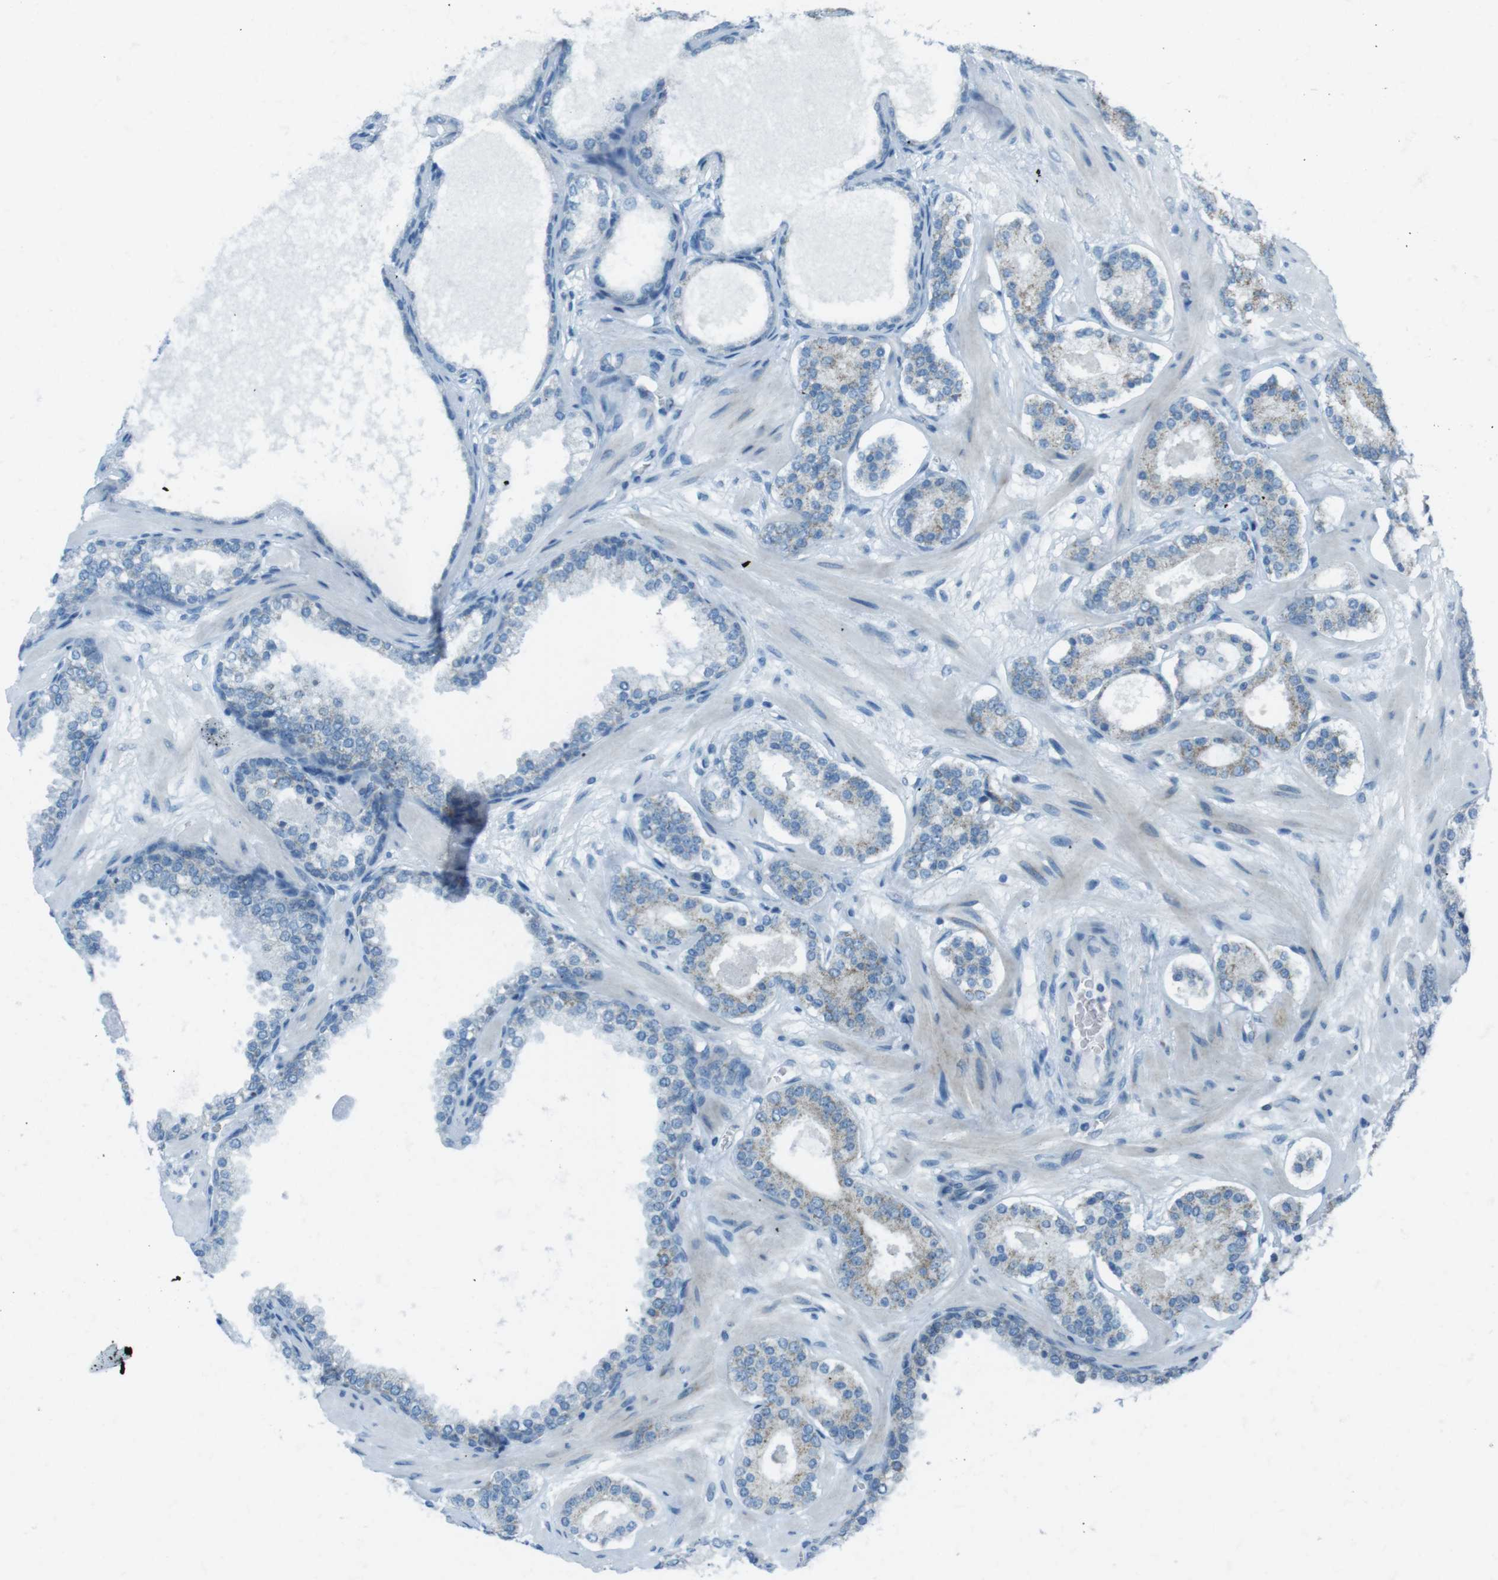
{"staining": {"intensity": "weak", "quantity": "25%-75%", "location": "cytoplasmic/membranous"}, "tissue": "prostate cancer", "cell_type": "Tumor cells", "image_type": "cancer", "snomed": [{"axis": "morphology", "description": "Adenocarcinoma, Low grade"}, {"axis": "topography", "description": "Prostate"}], "caption": "Protein positivity by IHC displays weak cytoplasmic/membranous positivity in approximately 25%-75% of tumor cells in prostate cancer (adenocarcinoma (low-grade)).", "gene": "DNAJA3", "patient": {"sex": "male", "age": 63}}